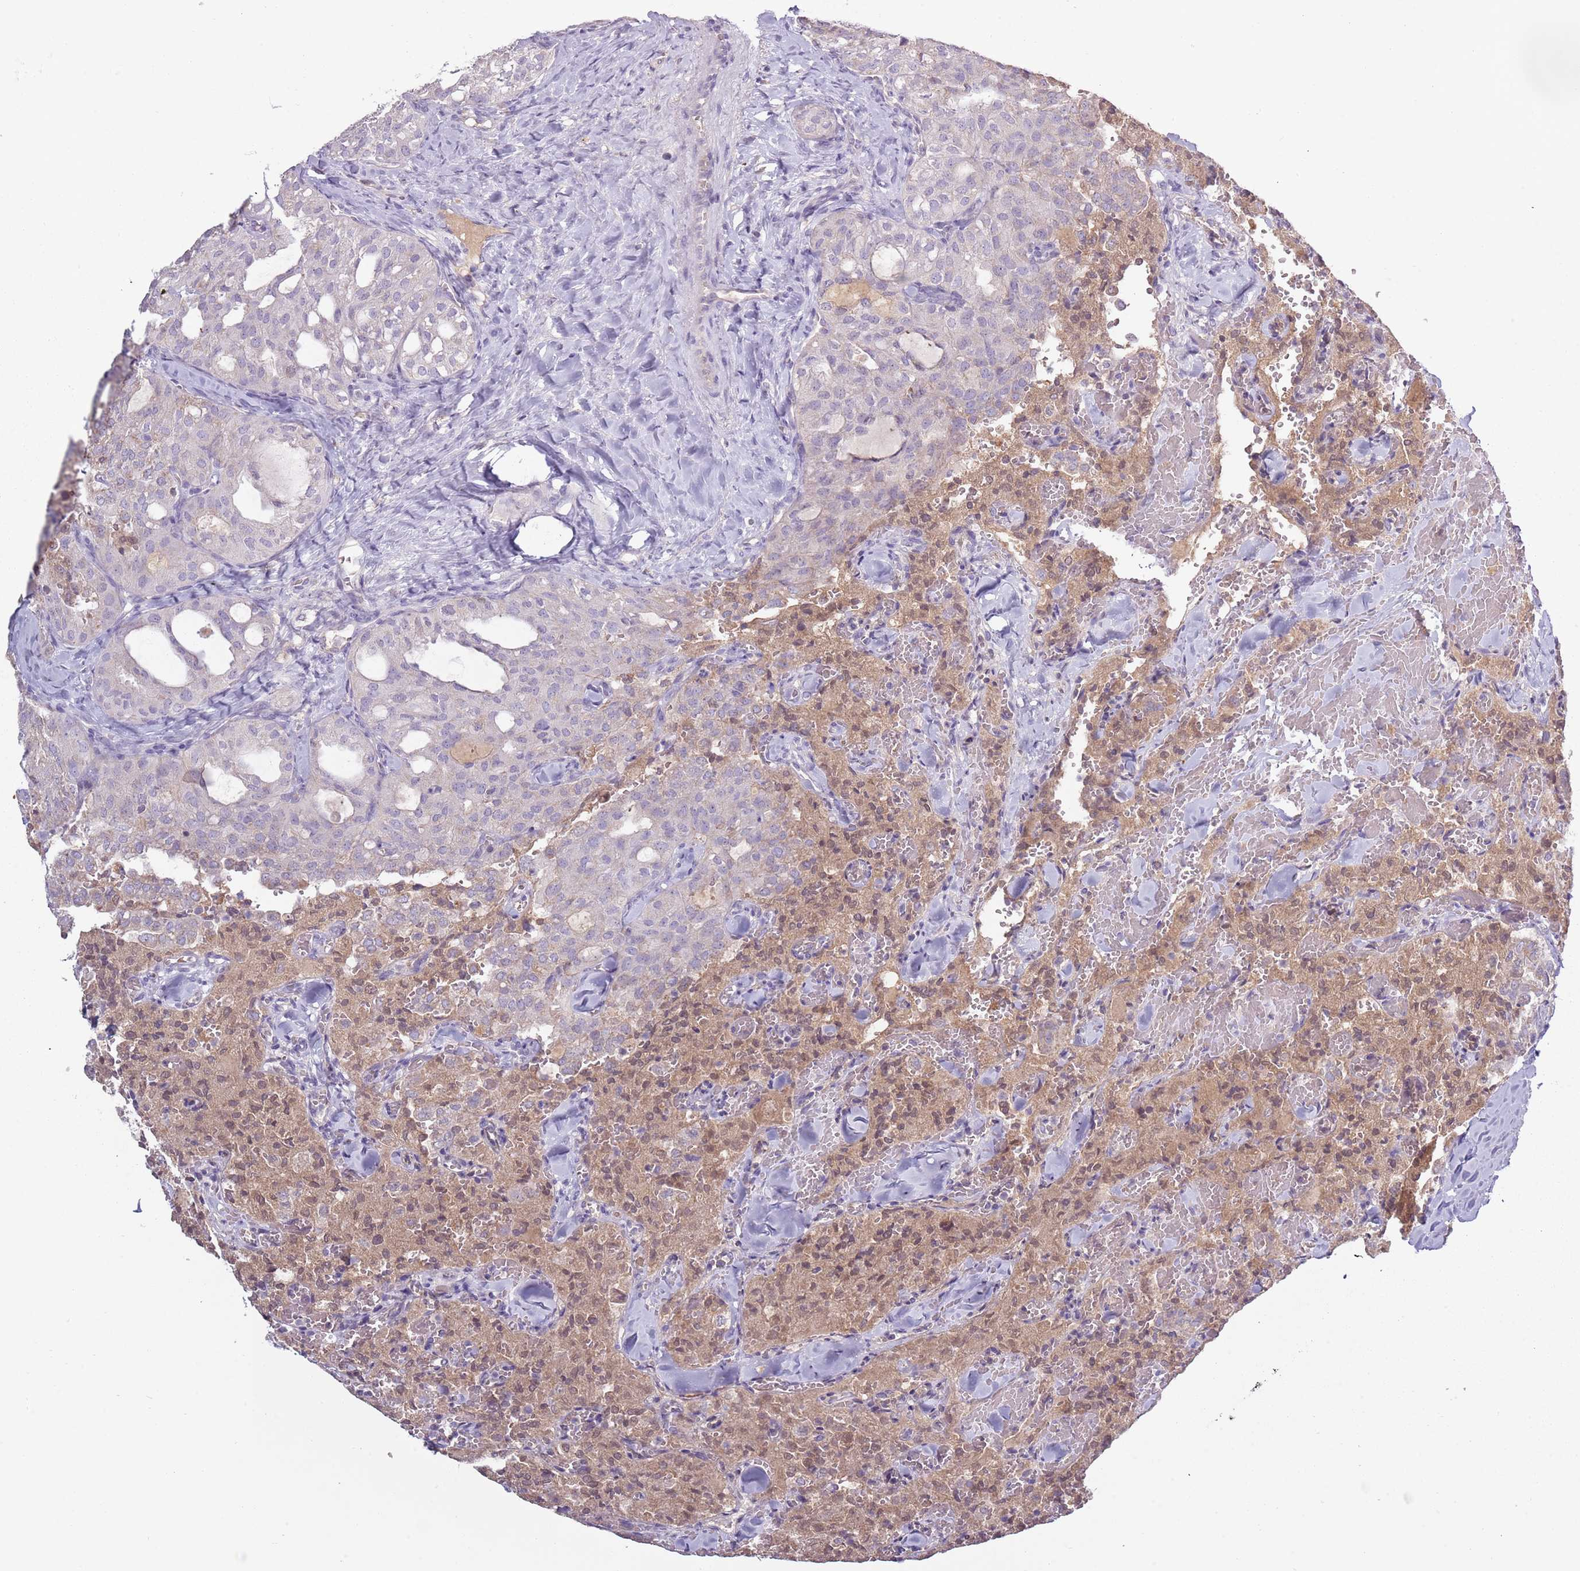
{"staining": {"intensity": "moderate", "quantity": ">75%", "location": "cytoplasmic/membranous,nuclear"}, "tissue": "thyroid cancer", "cell_type": "Tumor cells", "image_type": "cancer", "snomed": [{"axis": "morphology", "description": "Follicular adenoma carcinoma, NOS"}, {"axis": "topography", "description": "Thyroid gland"}], "caption": "Thyroid follicular adenoma carcinoma stained for a protein (brown) shows moderate cytoplasmic/membranous and nuclear positive staining in about >75% of tumor cells.", "gene": "SYS1", "patient": {"sex": "male", "age": 75}}